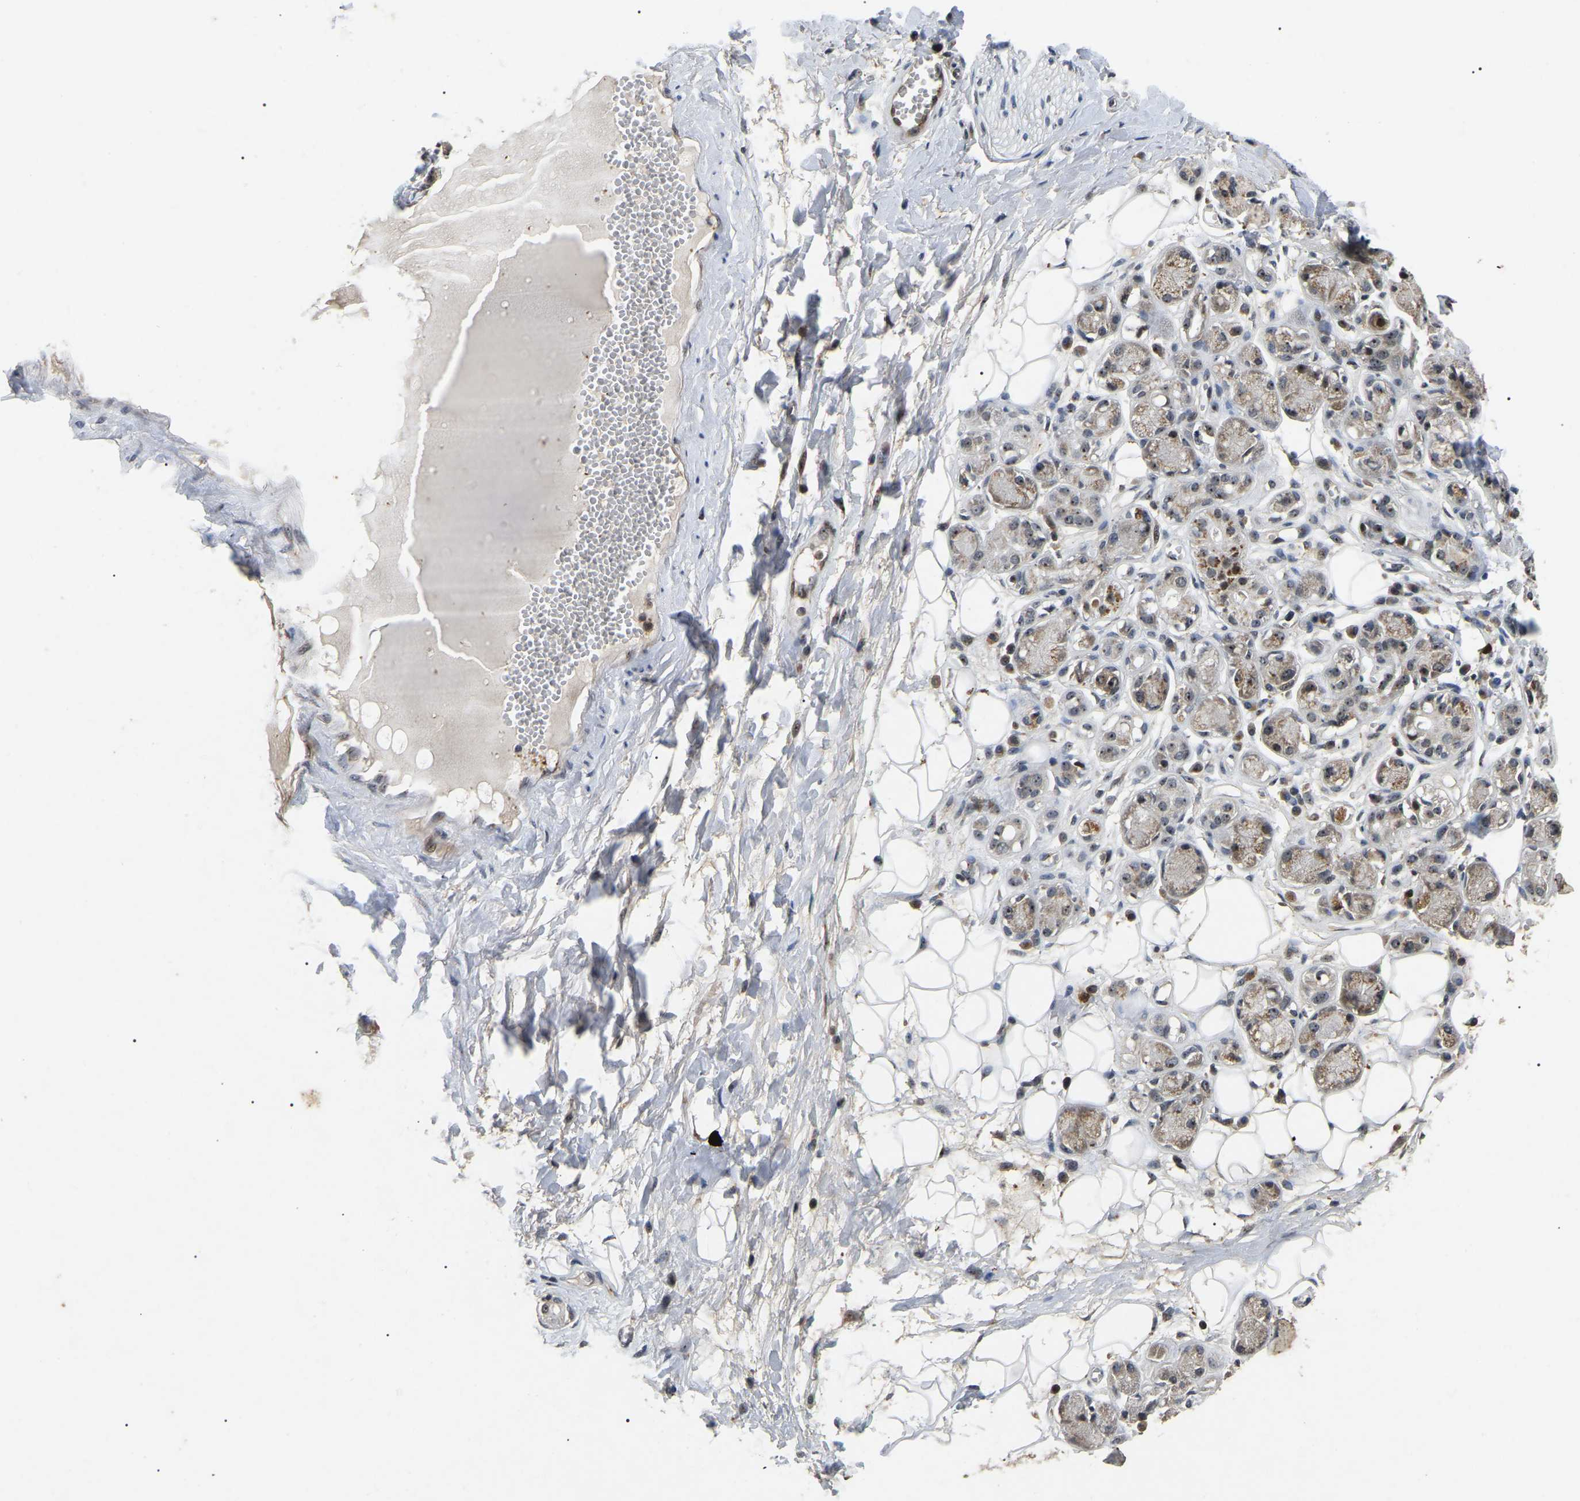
{"staining": {"intensity": "weak", "quantity": ">75%", "location": "nuclear"}, "tissue": "adipose tissue", "cell_type": "Adipocytes", "image_type": "normal", "snomed": [{"axis": "morphology", "description": "Normal tissue, NOS"}, {"axis": "morphology", "description": "Inflammation, NOS"}, {"axis": "topography", "description": "Salivary gland"}, {"axis": "topography", "description": "Peripheral nerve tissue"}], "caption": "About >75% of adipocytes in benign human adipose tissue demonstrate weak nuclear protein staining as visualized by brown immunohistochemical staining.", "gene": "RBM28", "patient": {"sex": "female", "age": 75}}